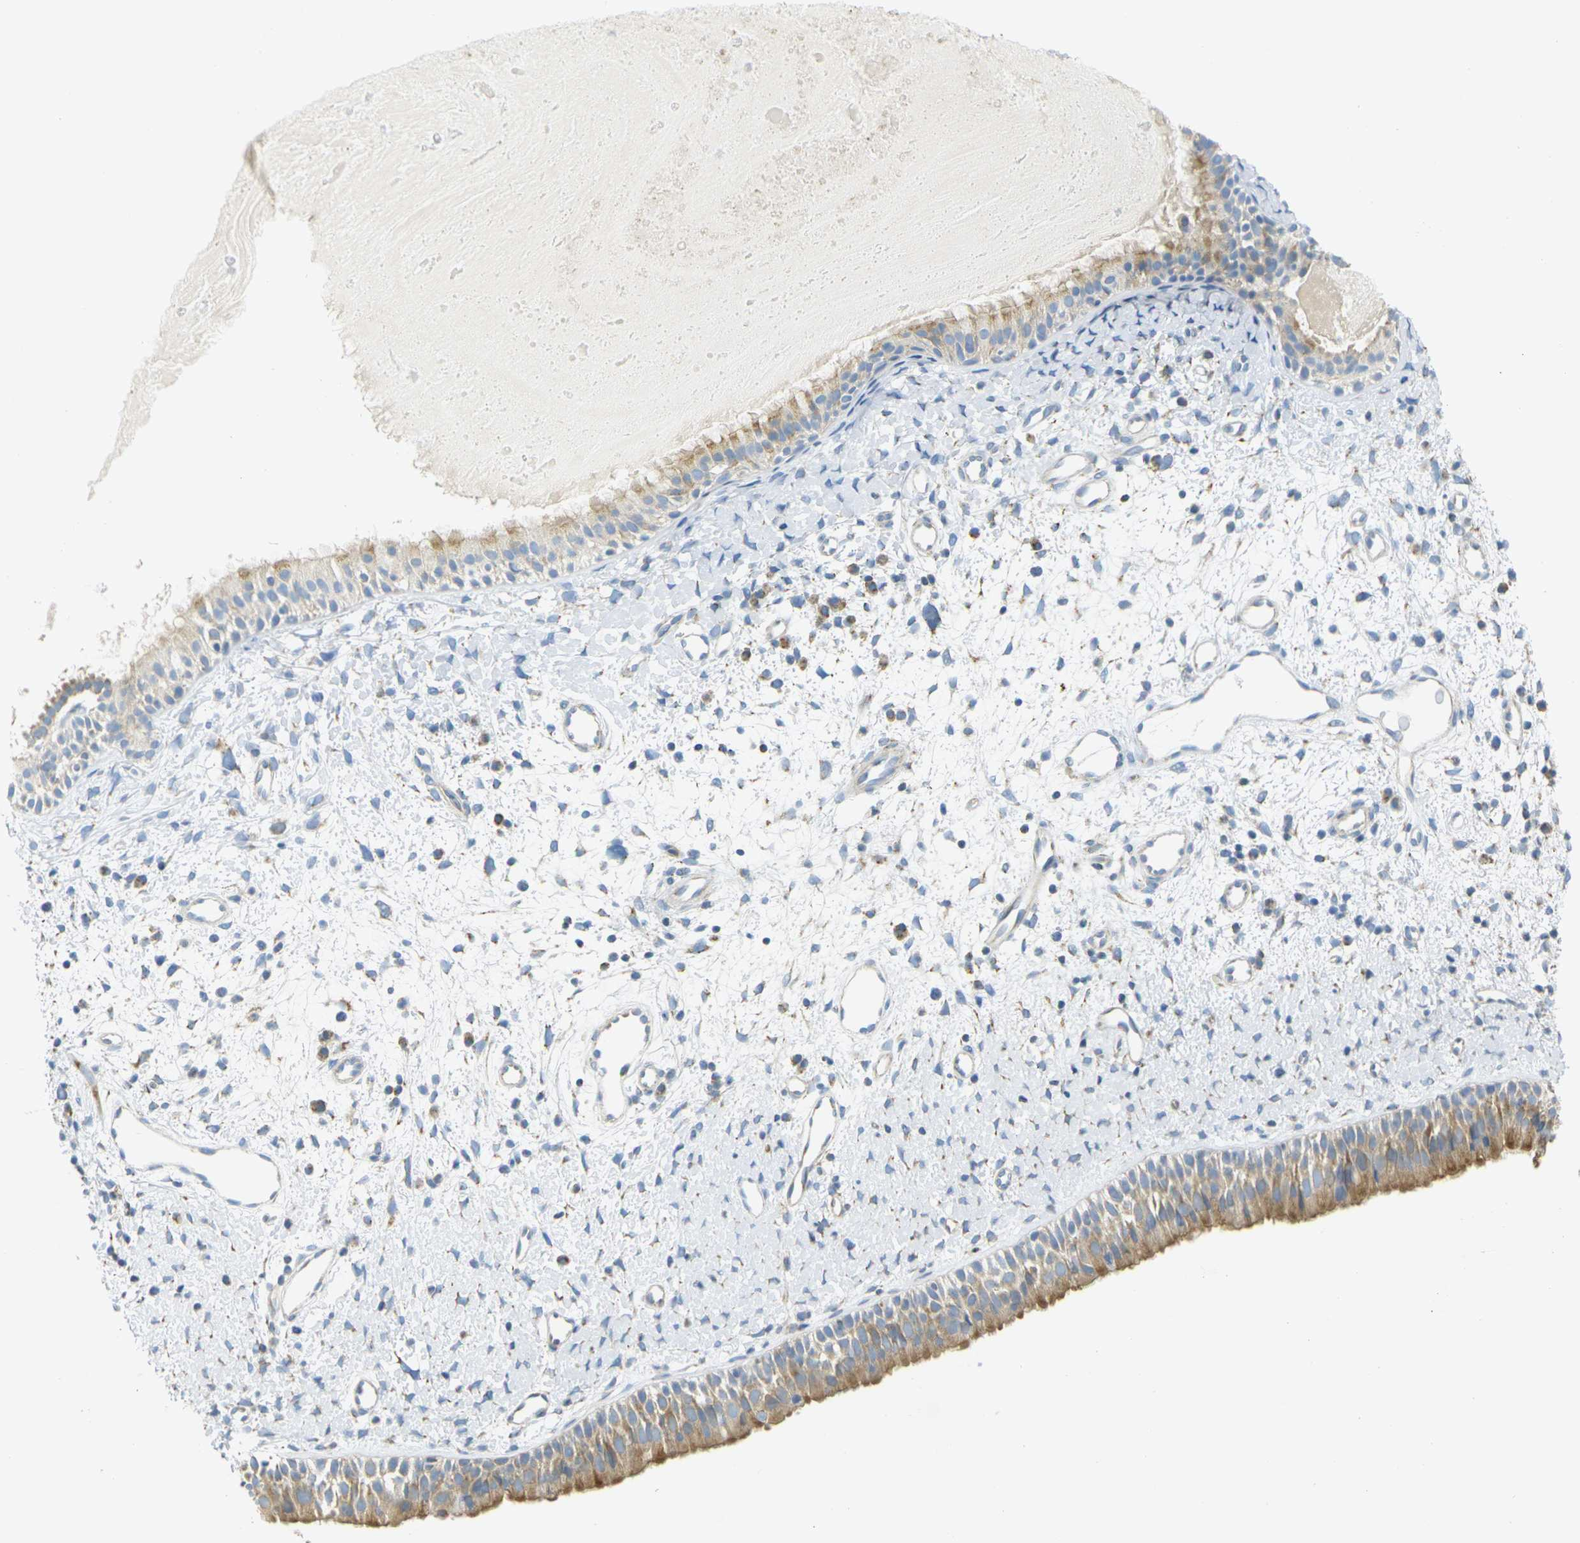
{"staining": {"intensity": "moderate", "quantity": ">75%", "location": "cytoplasmic/membranous"}, "tissue": "nasopharynx", "cell_type": "Respiratory epithelial cells", "image_type": "normal", "snomed": [{"axis": "morphology", "description": "Normal tissue, NOS"}, {"axis": "topography", "description": "Nasopharynx"}], "caption": "Brown immunohistochemical staining in benign nasopharynx displays moderate cytoplasmic/membranous staining in approximately >75% of respiratory epithelial cells. The staining was performed using DAB, with brown indicating positive protein expression. Nuclei are stained blue with hematoxylin.", "gene": "PARD6B", "patient": {"sex": "male", "age": 22}}